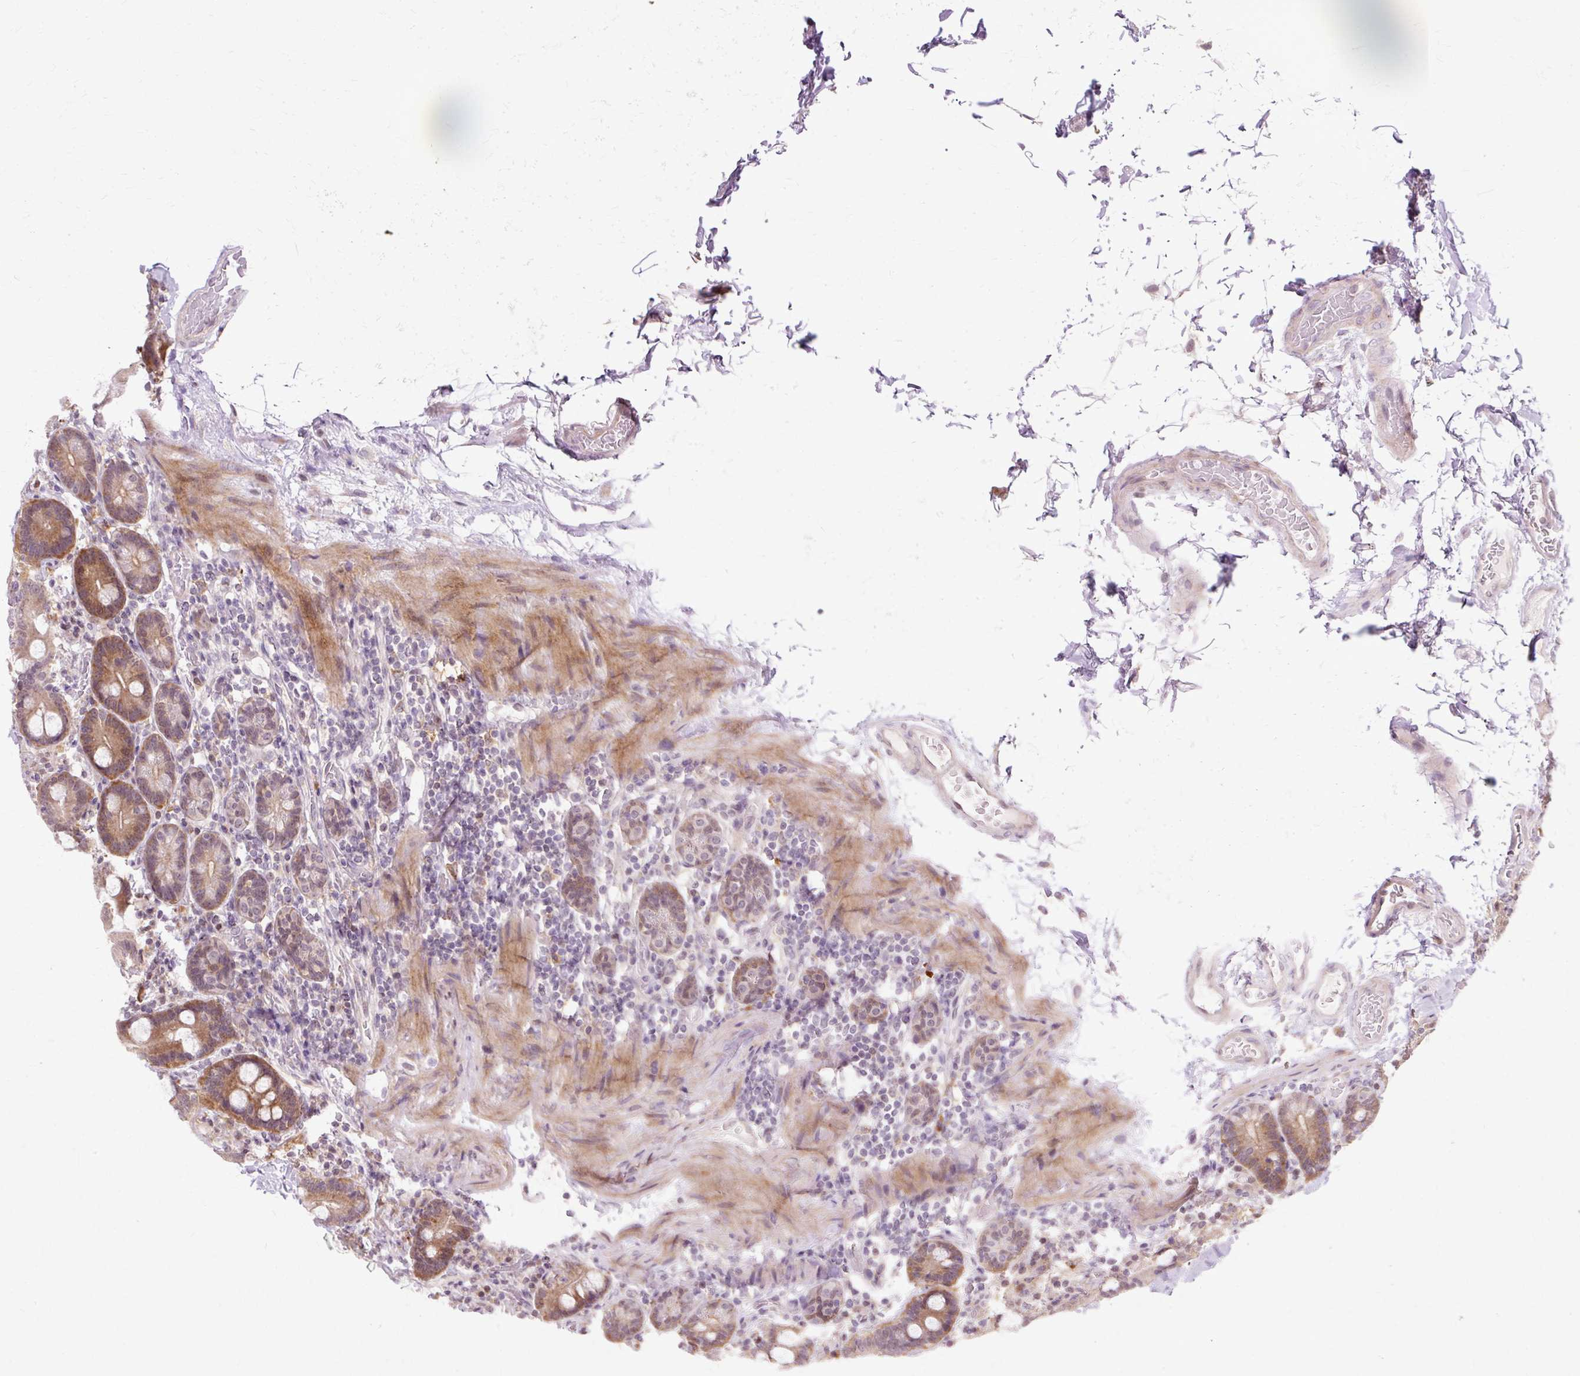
{"staining": {"intensity": "moderate", "quantity": ">75%", "location": "cytoplasmic/membranous"}, "tissue": "duodenum", "cell_type": "Glandular cells", "image_type": "normal", "snomed": [{"axis": "morphology", "description": "Normal tissue, NOS"}, {"axis": "topography", "description": "Duodenum"}], "caption": "An immunohistochemistry (IHC) image of unremarkable tissue is shown. Protein staining in brown labels moderate cytoplasmic/membranous positivity in duodenum within glandular cells. The protein is shown in brown color, while the nuclei are stained blue.", "gene": "GEMIN2", "patient": {"sex": "male", "age": 55}}